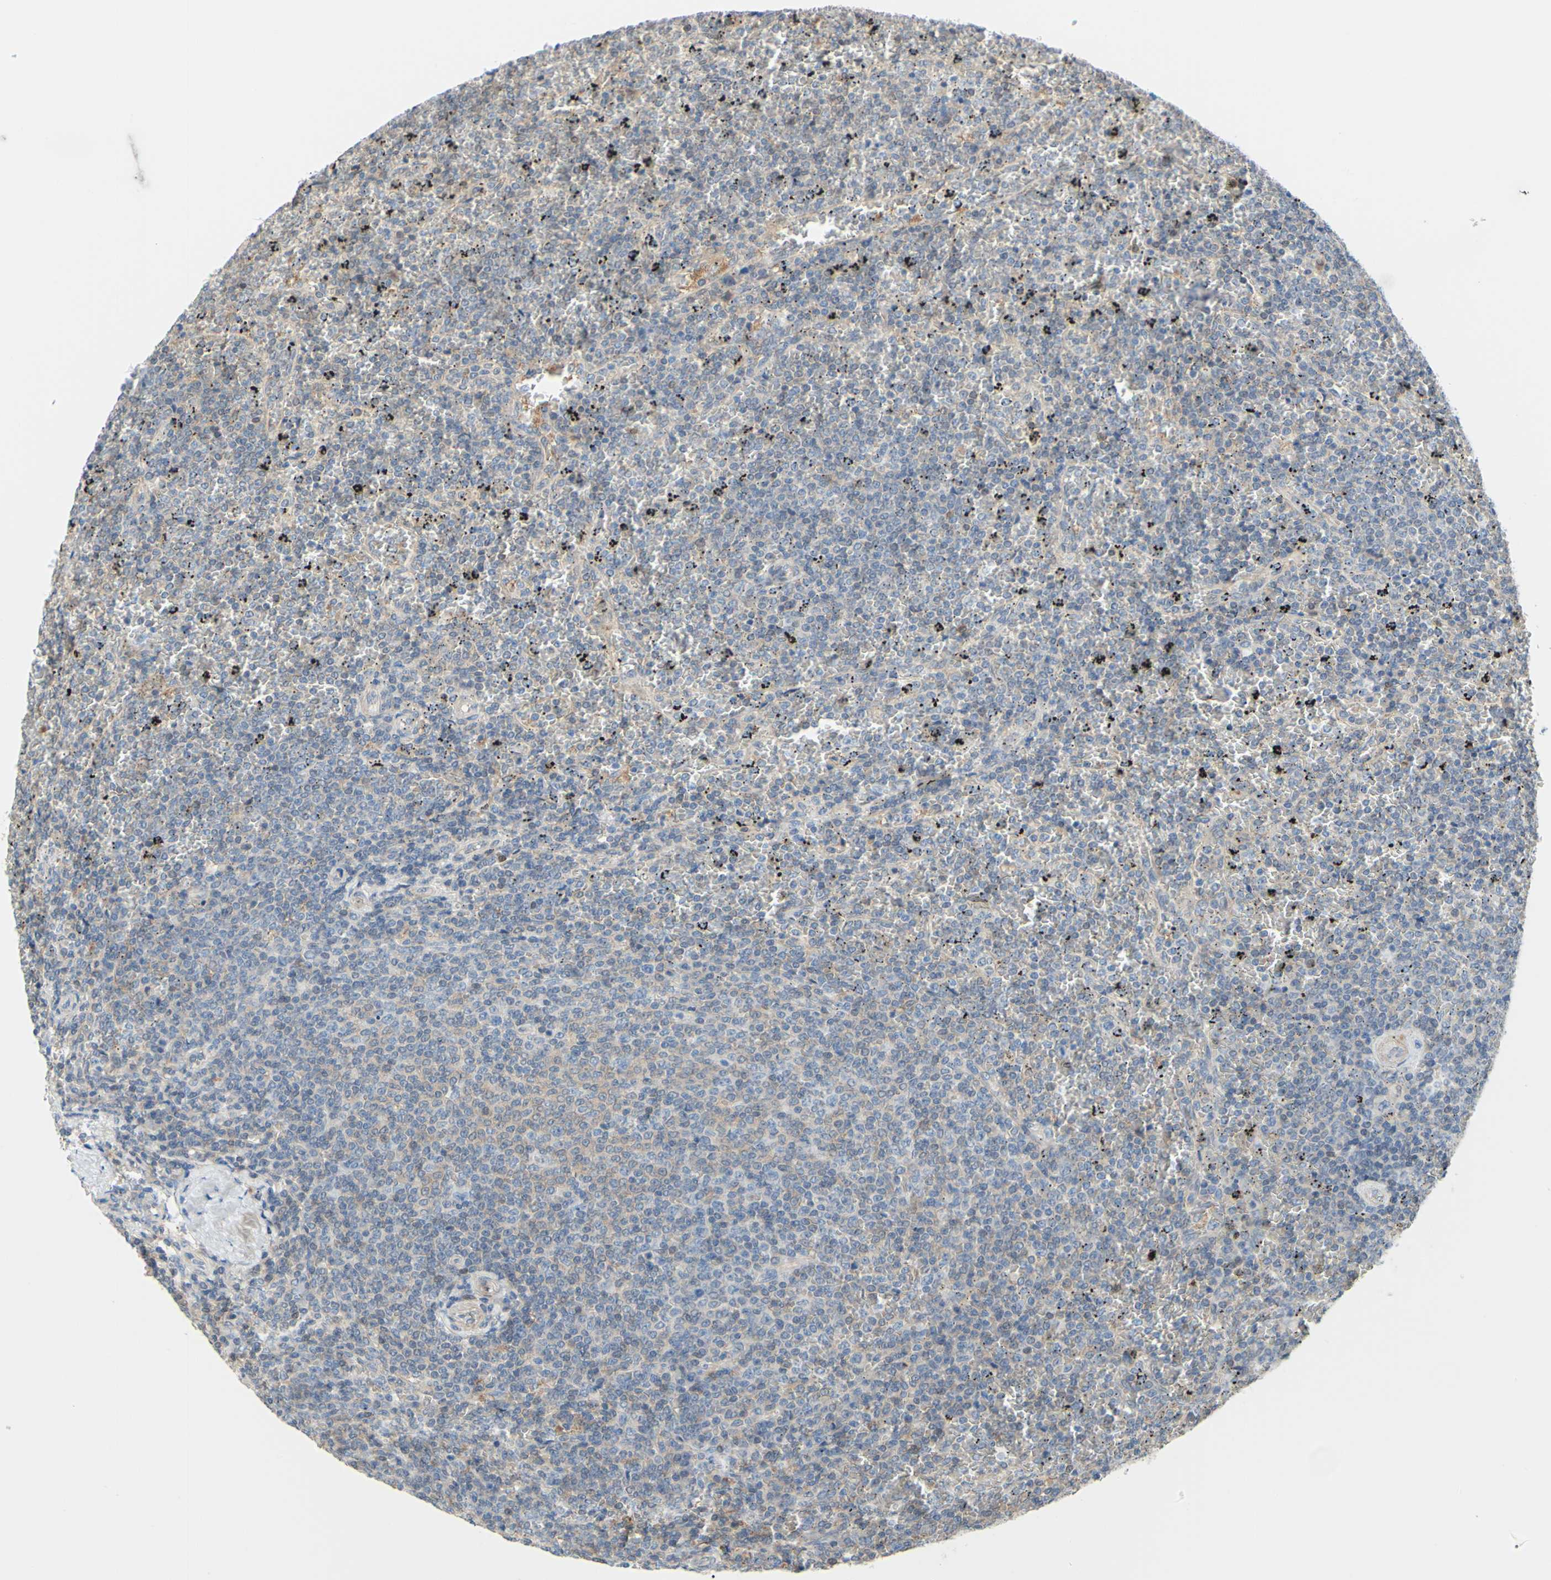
{"staining": {"intensity": "weak", "quantity": "<25%", "location": "cytoplasmic/membranous"}, "tissue": "lymphoma", "cell_type": "Tumor cells", "image_type": "cancer", "snomed": [{"axis": "morphology", "description": "Malignant lymphoma, non-Hodgkin's type, Low grade"}, {"axis": "topography", "description": "Spleen"}], "caption": "Lymphoma stained for a protein using immunohistochemistry displays no staining tumor cells.", "gene": "UPK3B", "patient": {"sex": "female", "age": 77}}